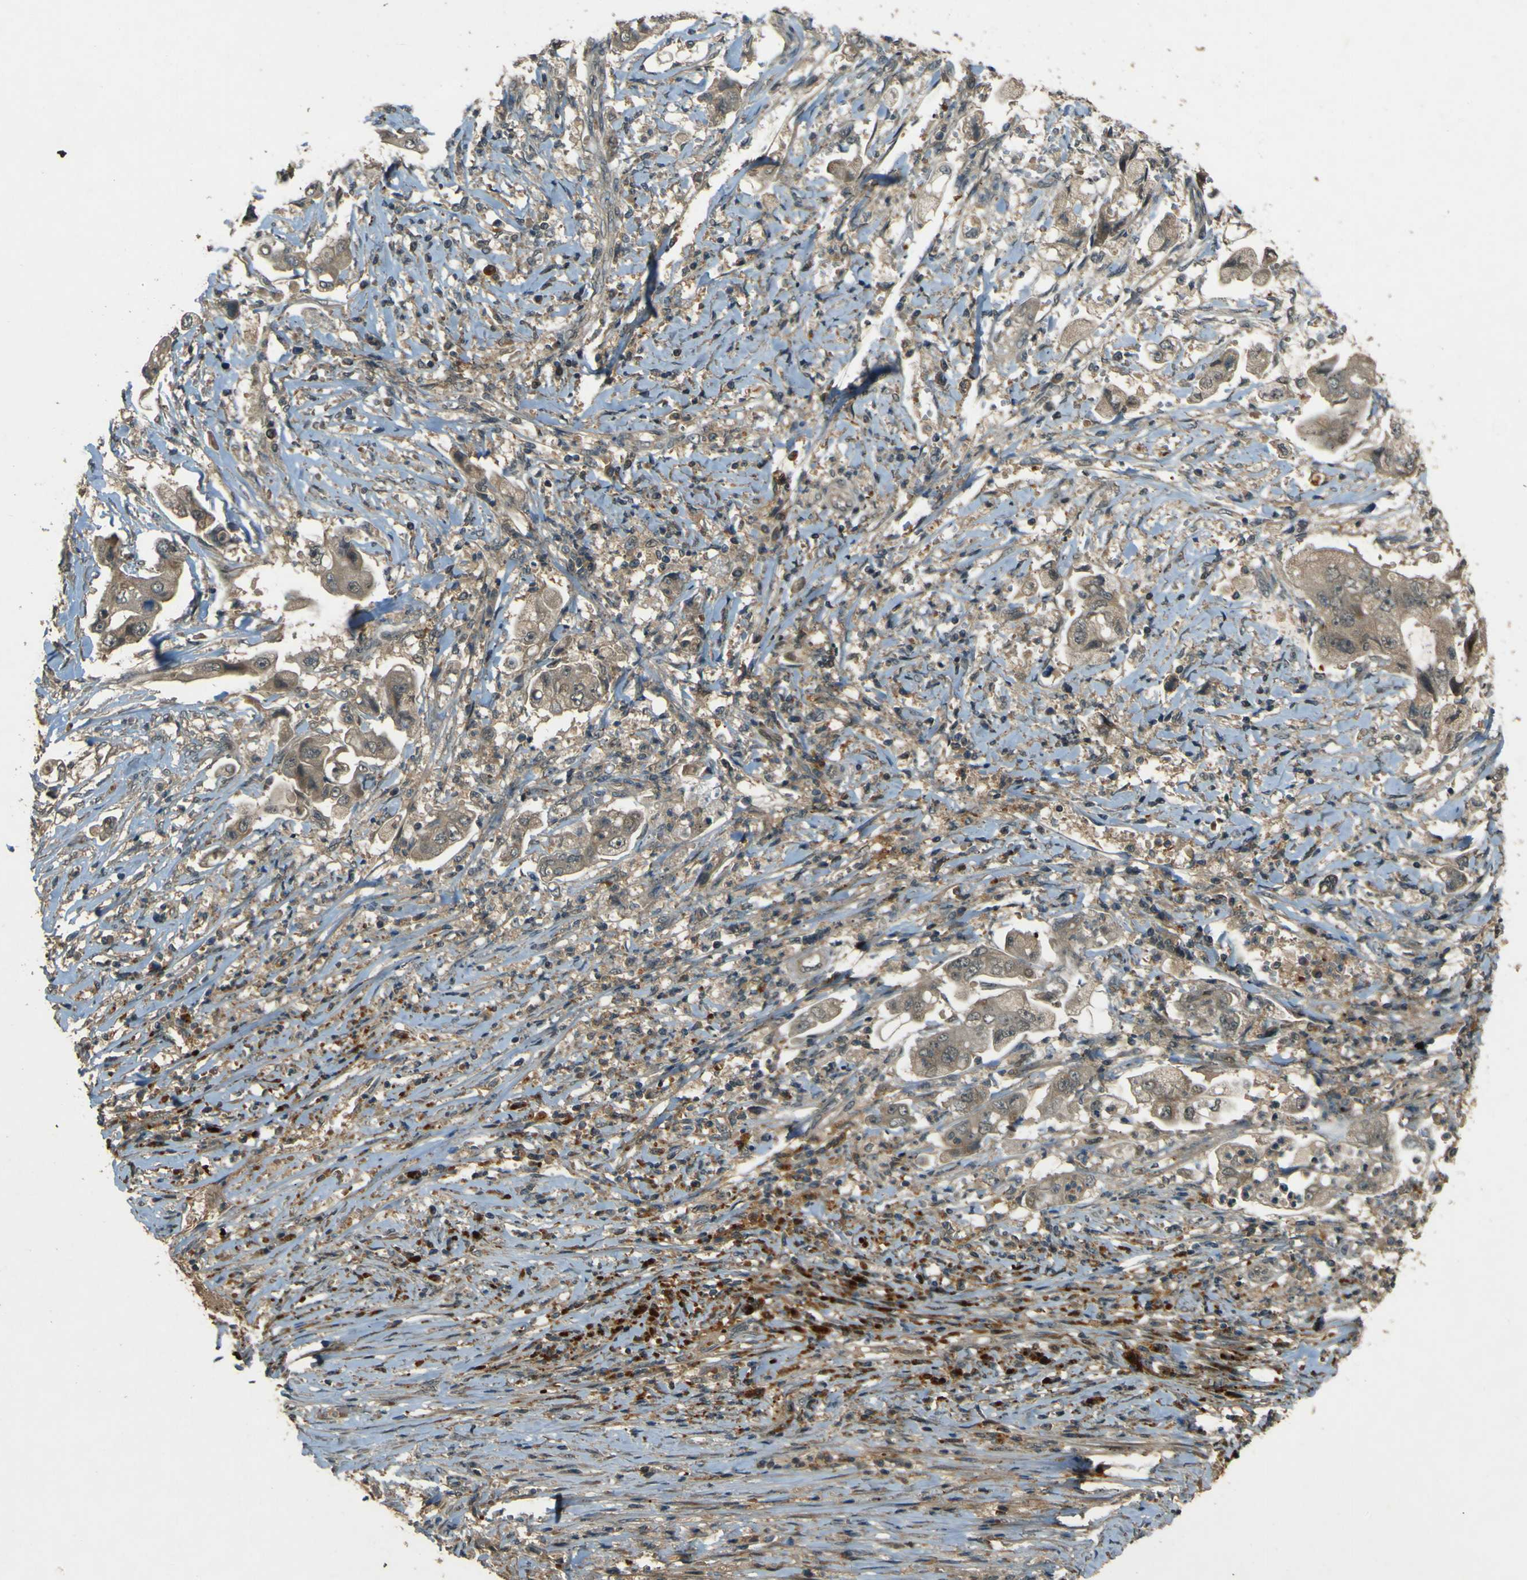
{"staining": {"intensity": "weak", "quantity": ">75%", "location": "cytoplasmic/membranous"}, "tissue": "stomach cancer", "cell_type": "Tumor cells", "image_type": "cancer", "snomed": [{"axis": "morphology", "description": "Adenocarcinoma, NOS"}, {"axis": "topography", "description": "Stomach"}], "caption": "DAB (3,3'-diaminobenzidine) immunohistochemical staining of human stomach adenocarcinoma shows weak cytoplasmic/membranous protein expression in about >75% of tumor cells. (IHC, brightfield microscopy, high magnification).", "gene": "MPDZ", "patient": {"sex": "male", "age": 62}}